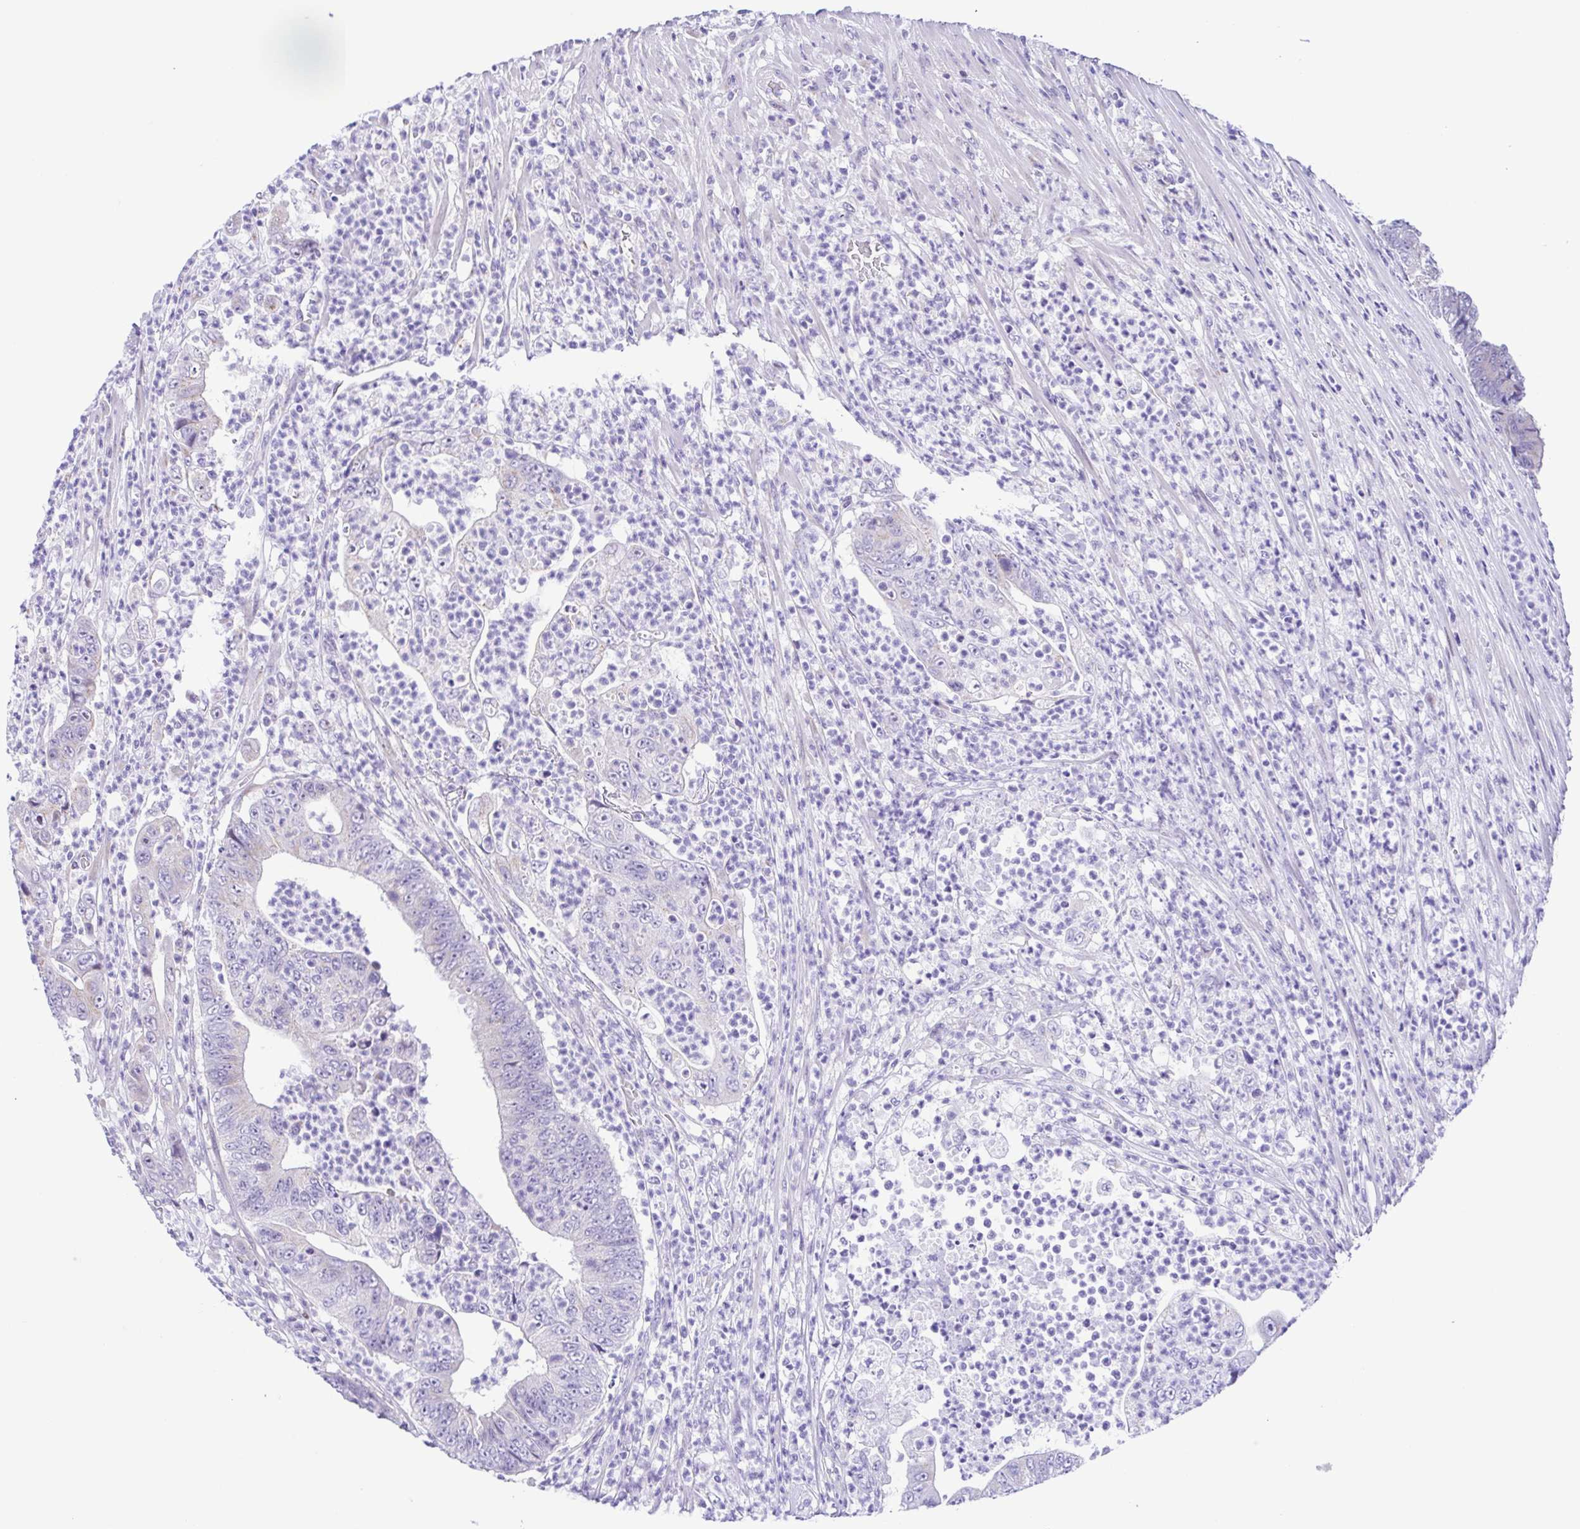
{"staining": {"intensity": "negative", "quantity": "none", "location": "none"}, "tissue": "colorectal cancer", "cell_type": "Tumor cells", "image_type": "cancer", "snomed": [{"axis": "morphology", "description": "Adenocarcinoma, NOS"}, {"axis": "topography", "description": "Colon"}], "caption": "IHC micrograph of human colorectal cancer stained for a protein (brown), which reveals no positivity in tumor cells.", "gene": "TGM3", "patient": {"sex": "female", "age": 48}}